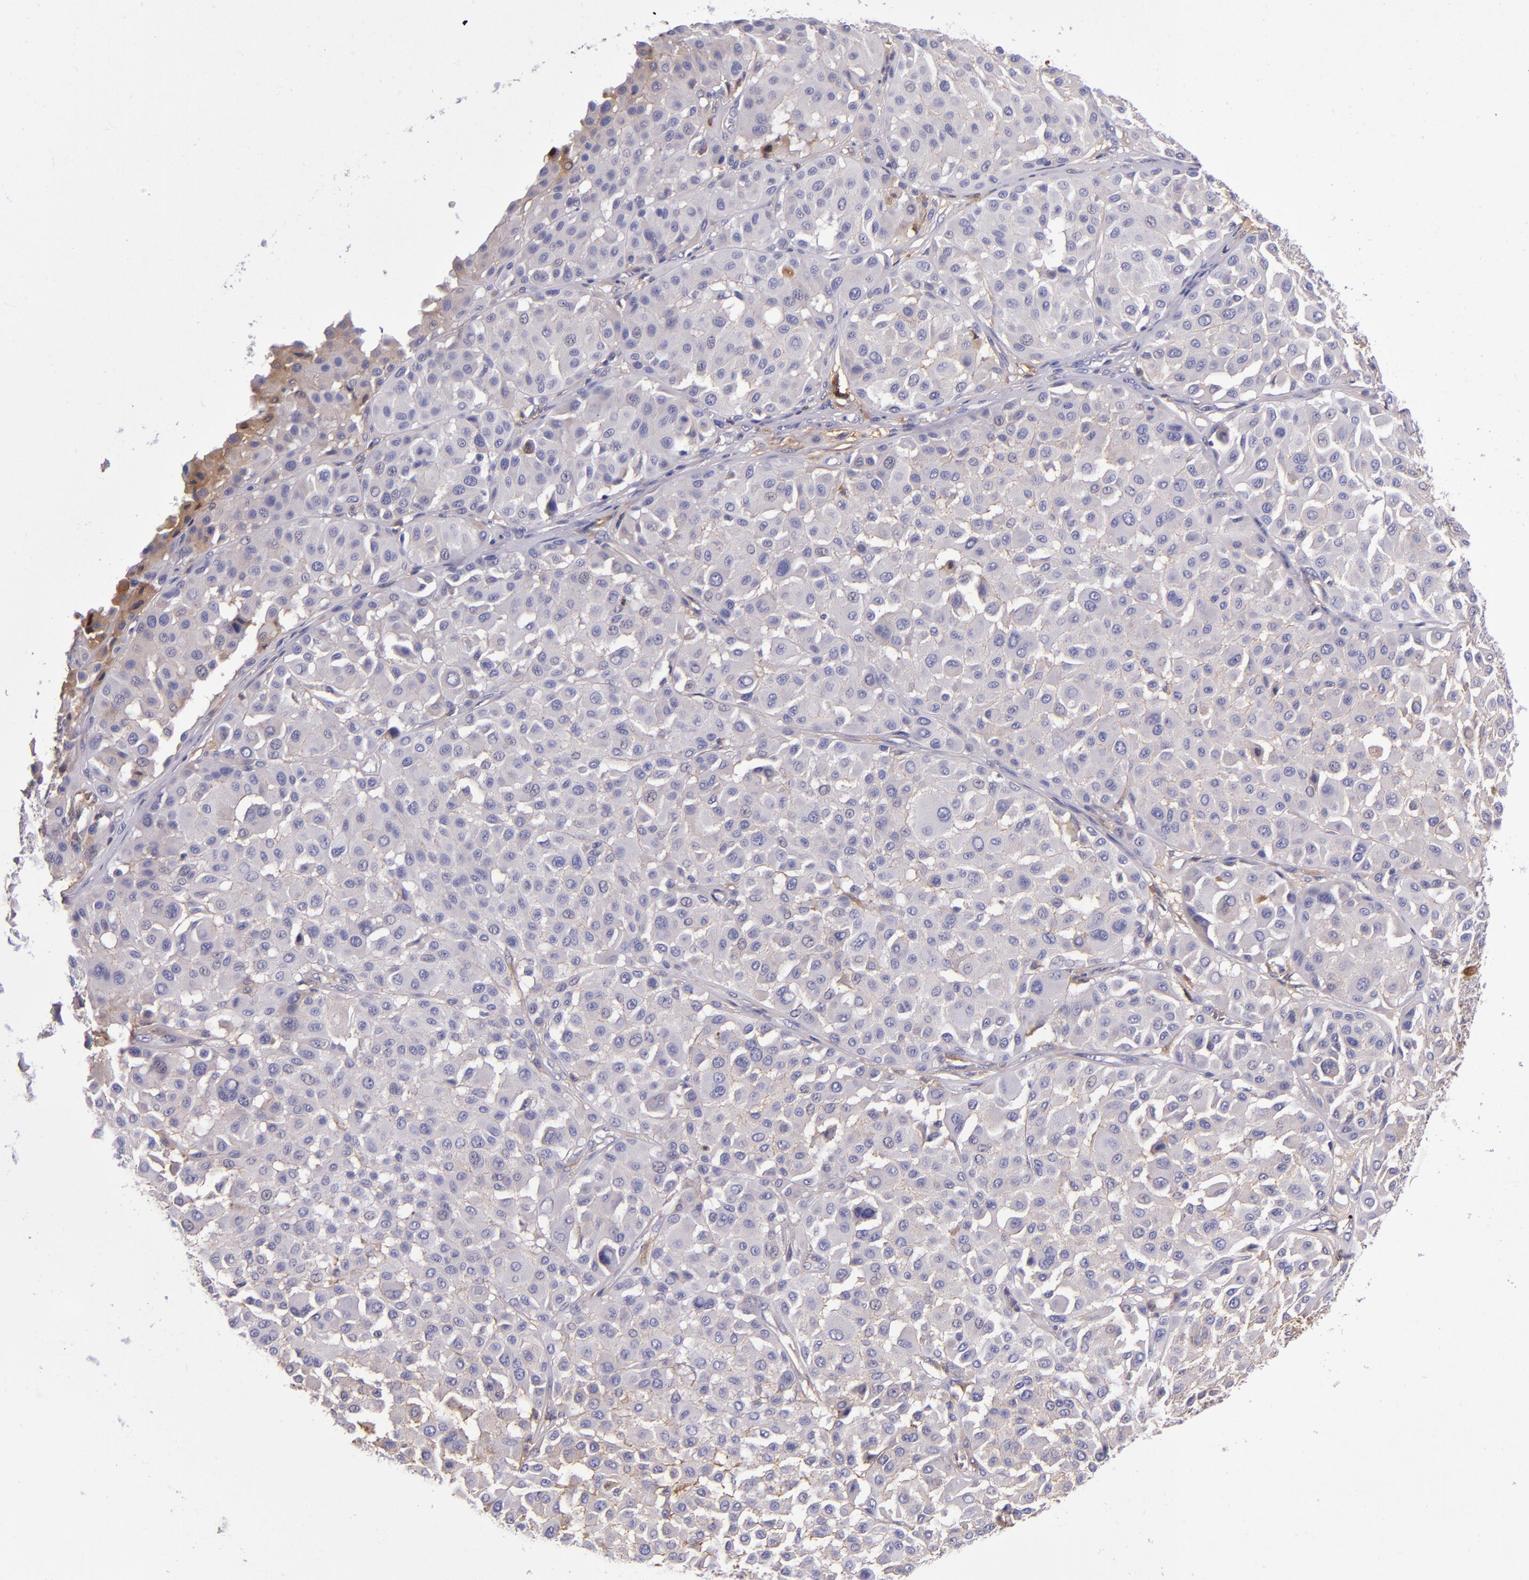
{"staining": {"intensity": "weak", "quantity": "<25%", "location": "cytoplasmic/membranous"}, "tissue": "melanoma", "cell_type": "Tumor cells", "image_type": "cancer", "snomed": [{"axis": "morphology", "description": "Malignant melanoma, Metastatic site"}, {"axis": "topography", "description": "Soft tissue"}], "caption": "Human malignant melanoma (metastatic site) stained for a protein using IHC reveals no positivity in tumor cells.", "gene": "CLEC3B", "patient": {"sex": "male", "age": 41}}